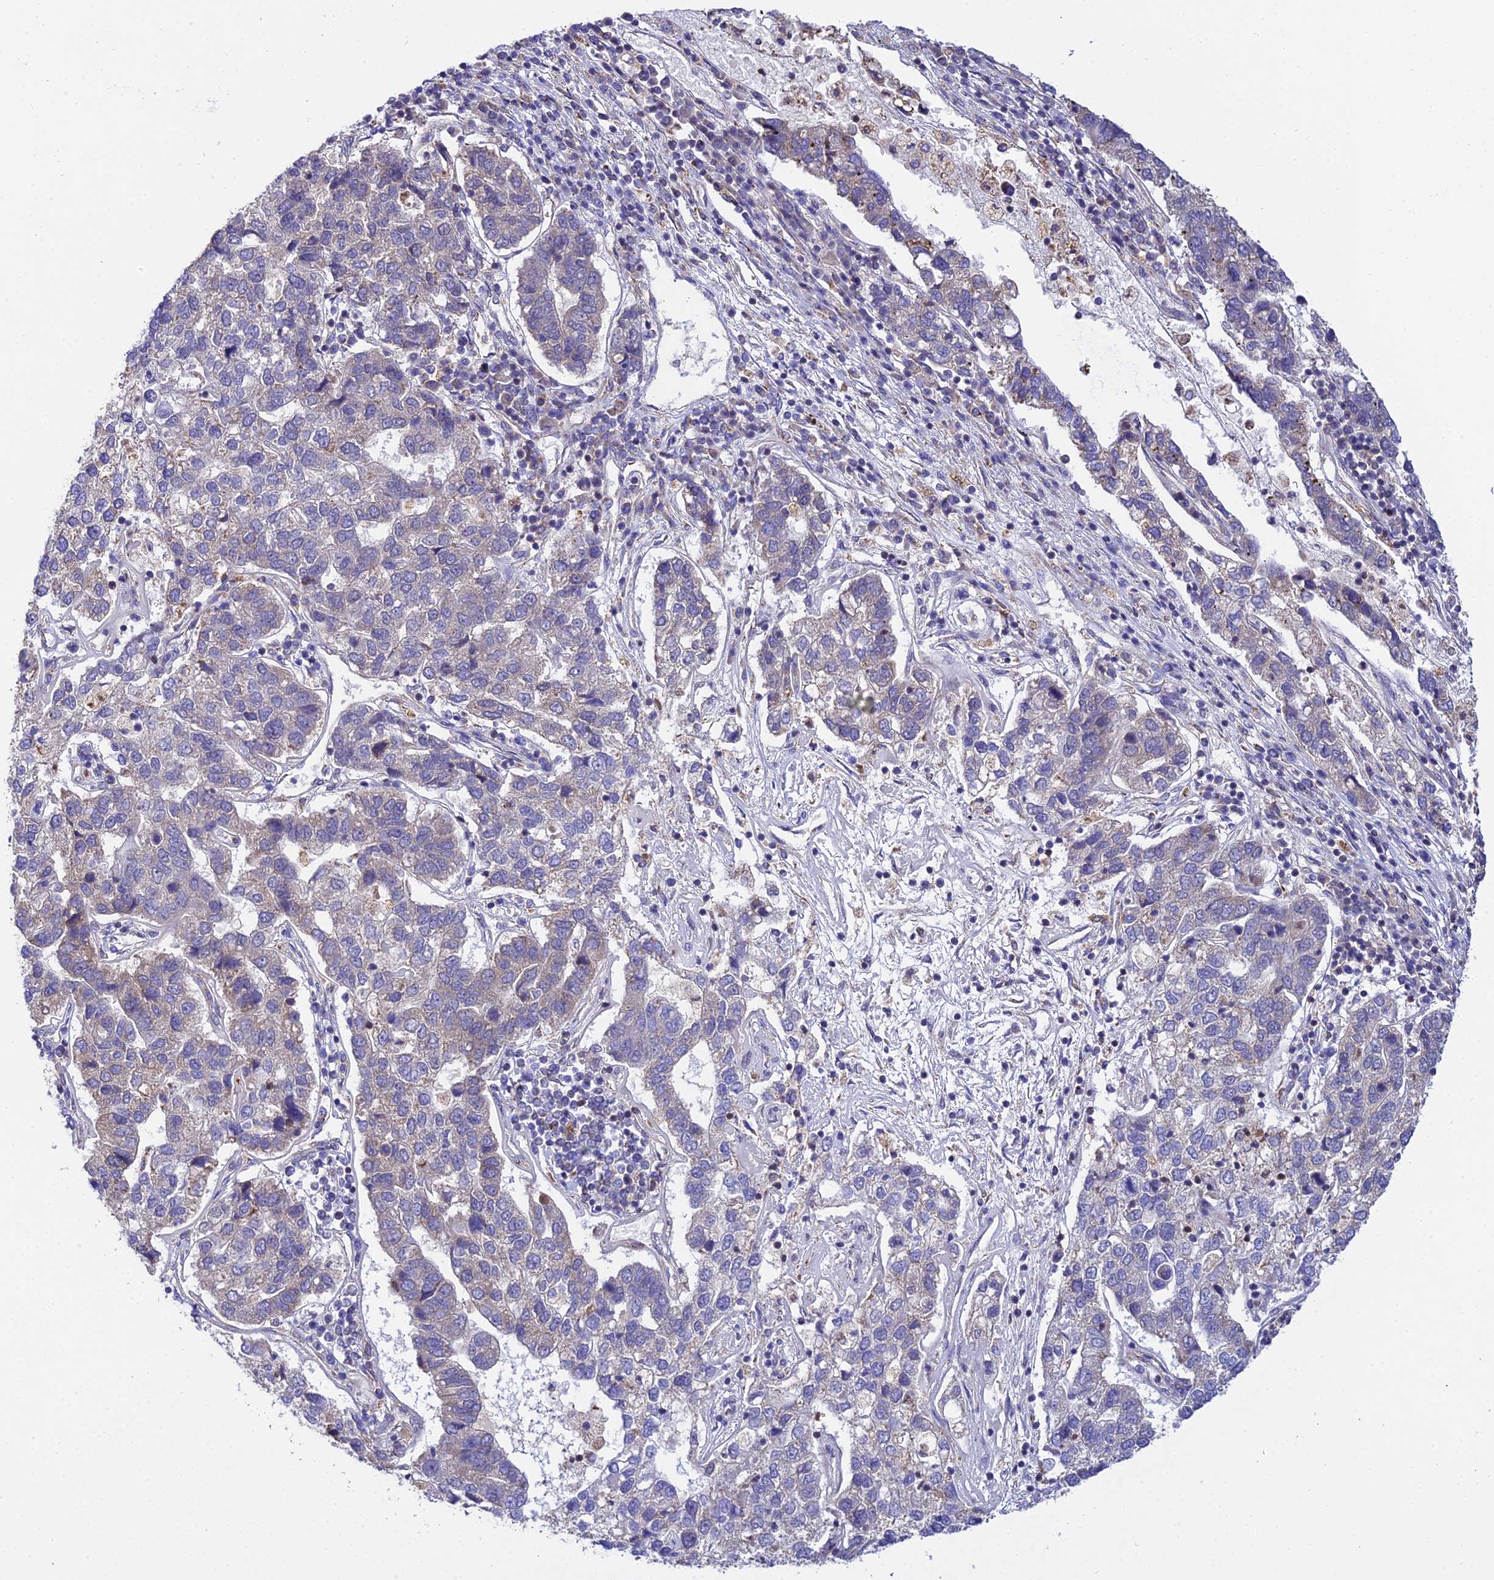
{"staining": {"intensity": "negative", "quantity": "none", "location": "none"}, "tissue": "pancreatic cancer", "cell_type": "Tumor cells", "image_type": "cancer", "snomed": [{"axis": "morphology", "description": "Adenocarcinoma, NOS"}, {"axis": "topography", "description": "Pancreas"}], "caption": "Pancreatic cancer stained for a protein using immunohistochemistry (IHC) shows no positivity tumor cells.", "gene": "NIPSNAP3A", "patient": {"sex": "female", "age": 61}}